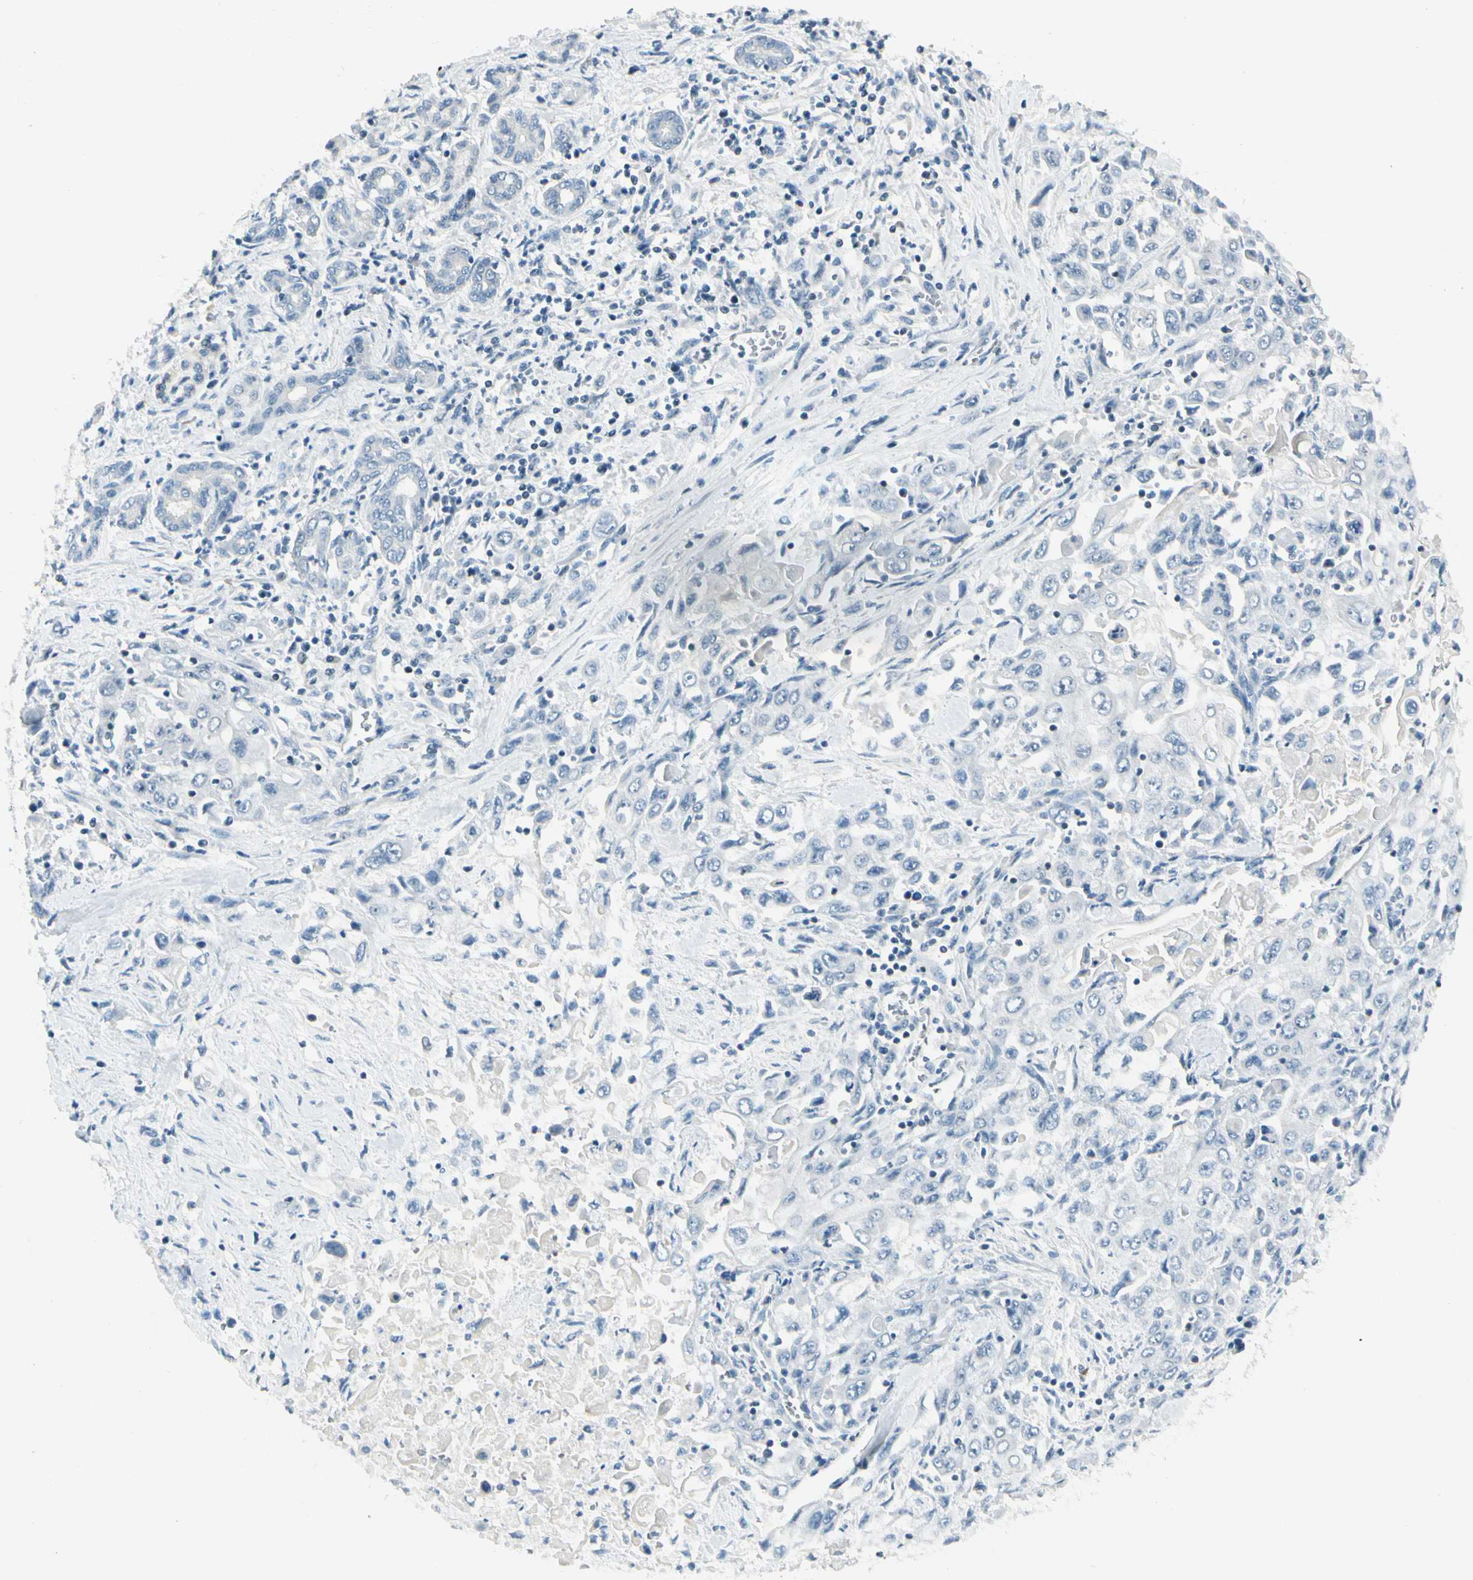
{"staining": {"intensity": "negative", "quantity": "none", "location": "none"}, "tissue": "pancreatic cancer", "cell_type": "Tumor cells", "image_type": "cancer", "snomed": [{"axis": "morphology", "description": "Adenocarcinoma, NOS"}, {"axis": "topography", "description": "Pancreas"}], "caption": "Human pancreatic cancer stained for a protein using IHC shows no positivity in tumor cells.", "gene": "ZSCAN1", "patient": {"sex": "male", "age": 70}}